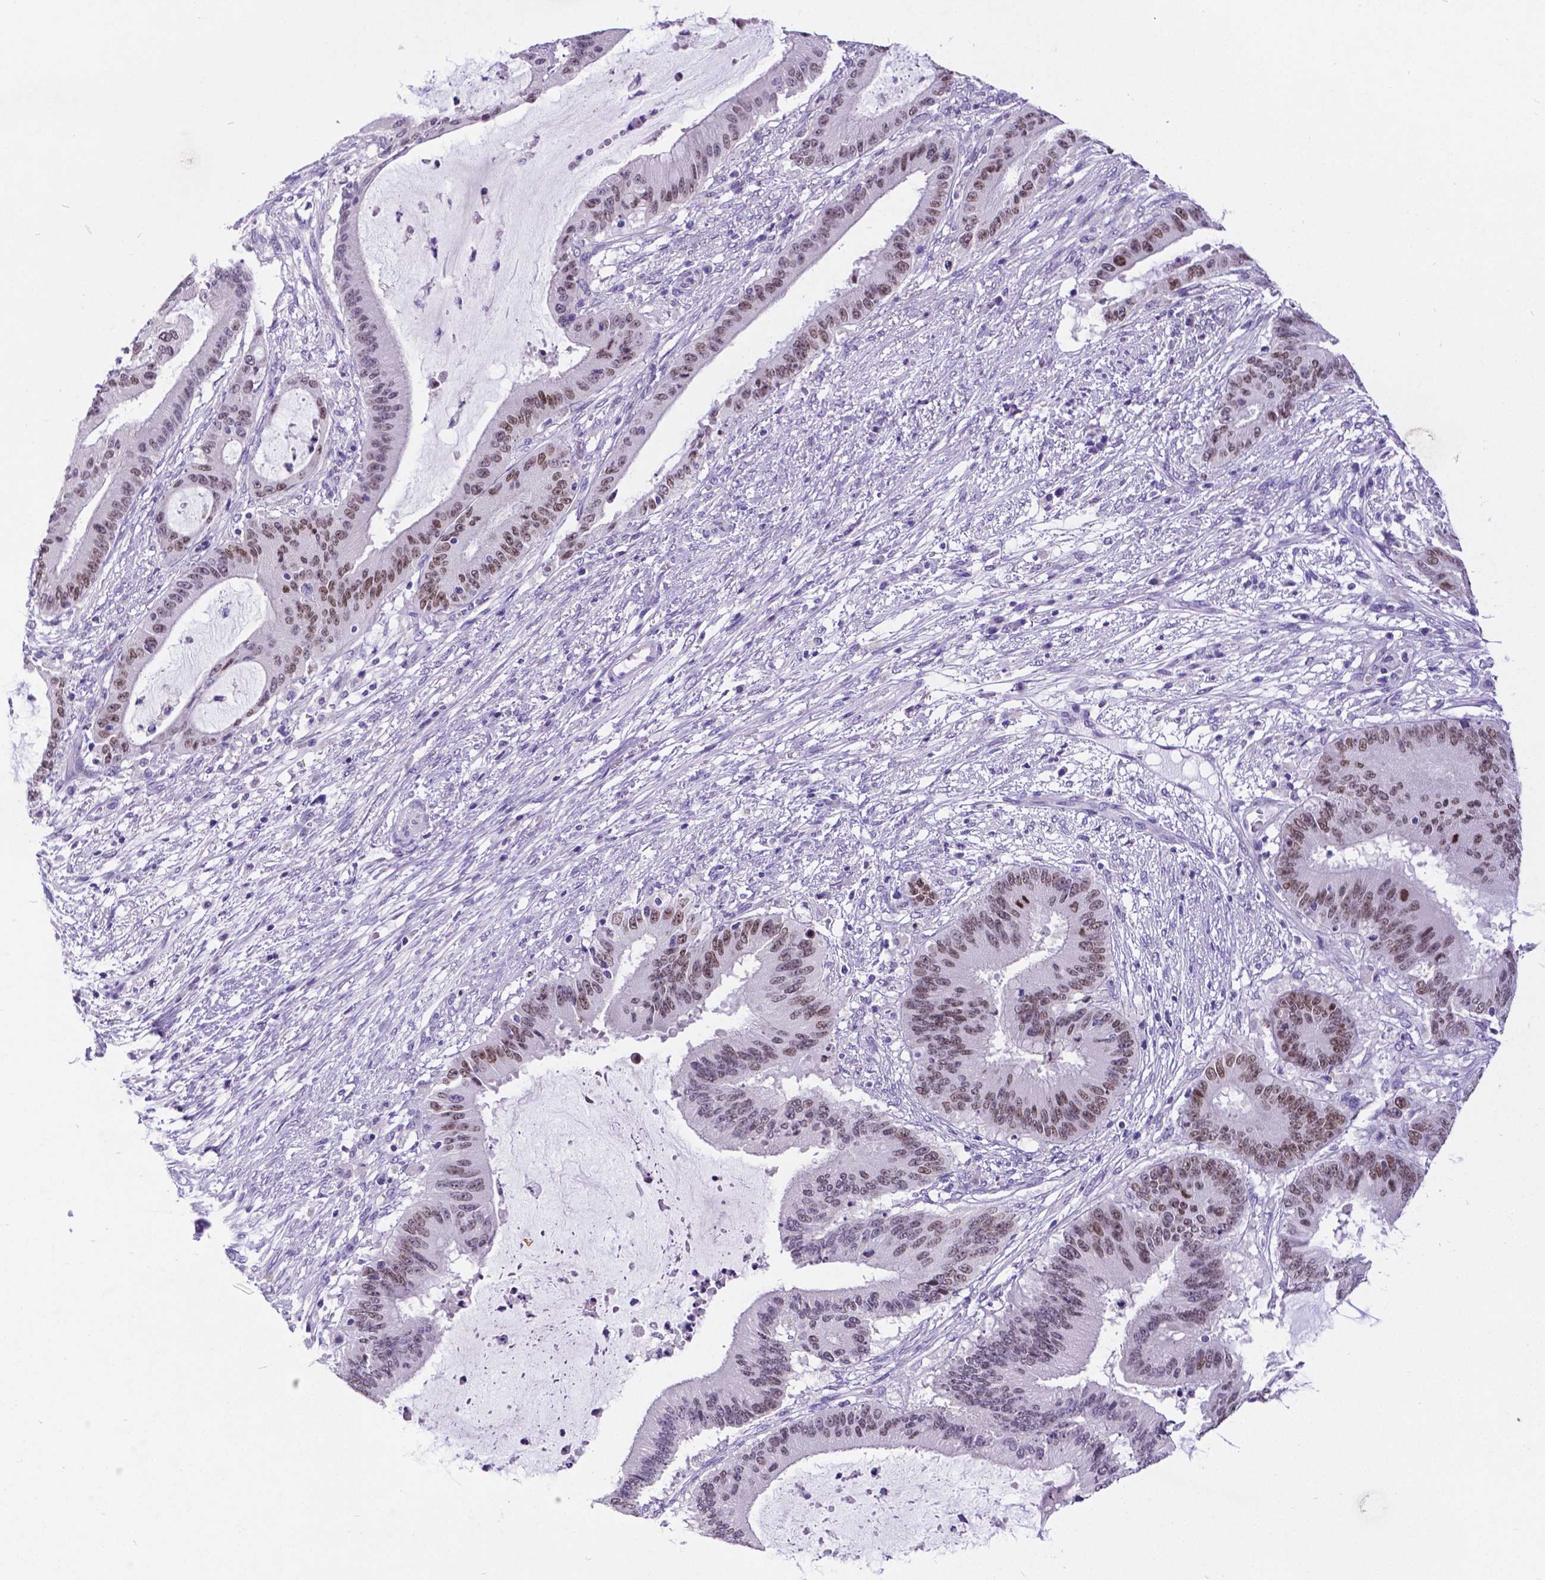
{"staining": {"intensity": "moderate", "quantity": "25%-75%", "location": "nuclear"}, "tissue": "liver cancer", "cell_type": "Tumor cells", "image_type": "cancer", "snomed": [{"axis": "morphology", "description": "Normal tissue, NOS"}, {"axis": "morphology", "description": "Cholangiocarcinoma"}, {"axis": "topography", "description": "Liver"}, {"axis": "topography", "description": "Peripheral nerve tissue"}], "caption": "Approximately 25%-75% of tumor cells in liver cholangiocarcinoma exhibit moderate nuclear protein staining as visualized by brown immunohistochemical staining.", "gene": "SATB2", "patient": {"sex": "female", "age": 73}}